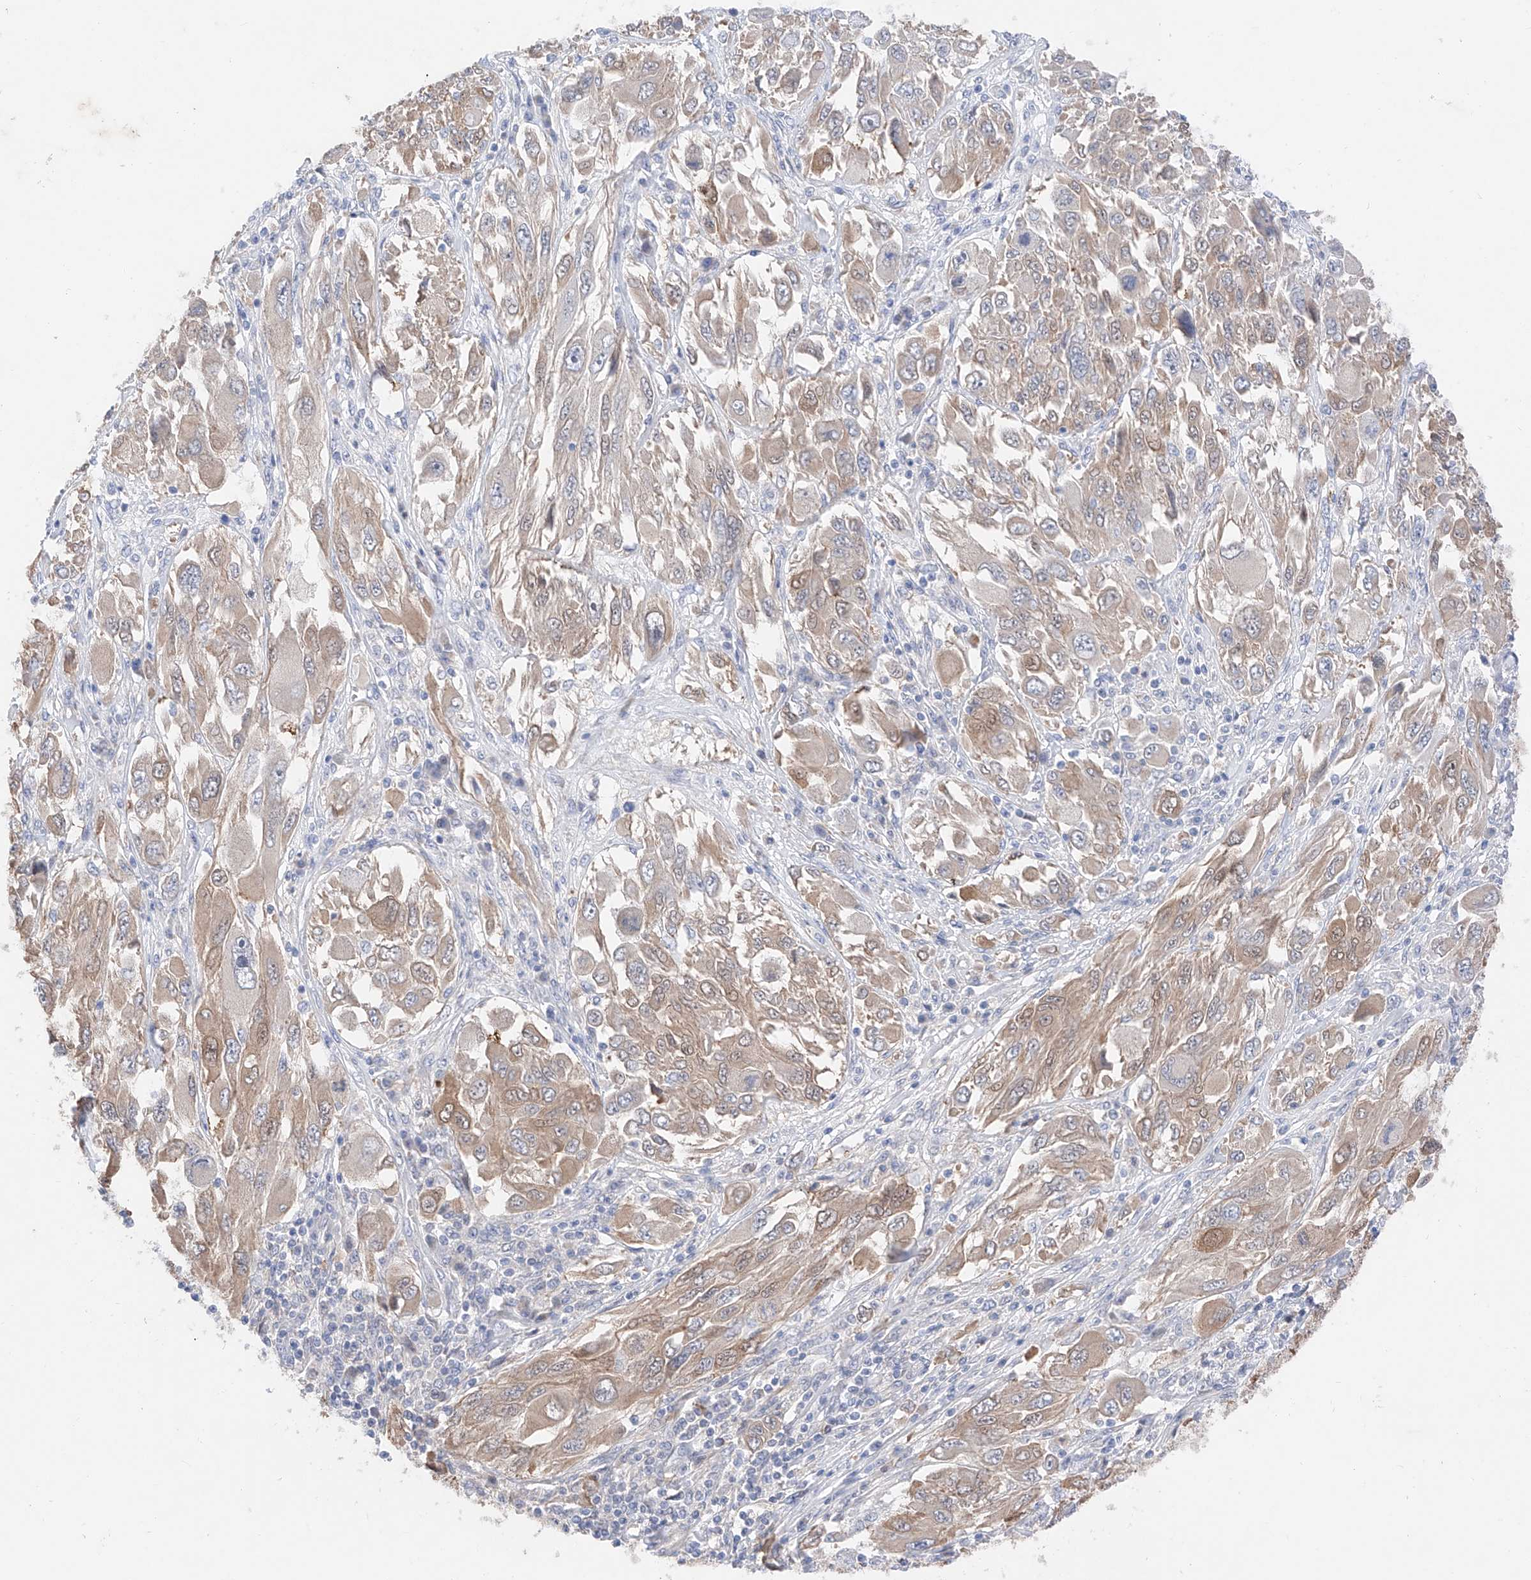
{"staining": {"intensity": "moderate", "quantity": "25%-75%", "location": "cytoplasmic/membranous"}, "tissue": "melanoma", "cell_type": "Tumor cells", "image_type": "cancer", "snomed": [{"axis": "morphology", "description": "Malignant melanoma, NOS"}, {"axis": "topography", "description": "Skin"}], "caption": "A brown stain shows moderate cytoplasmic/membranous staining of a protein in human malignant melanoma tumor cells. The staining is performed using DAB brown chromogen to label protein expression. The nuclei are counter-stained blue using hematoxylin.", "gene": "FUCA2", "patient": {"sex": "female", "age": 91}}